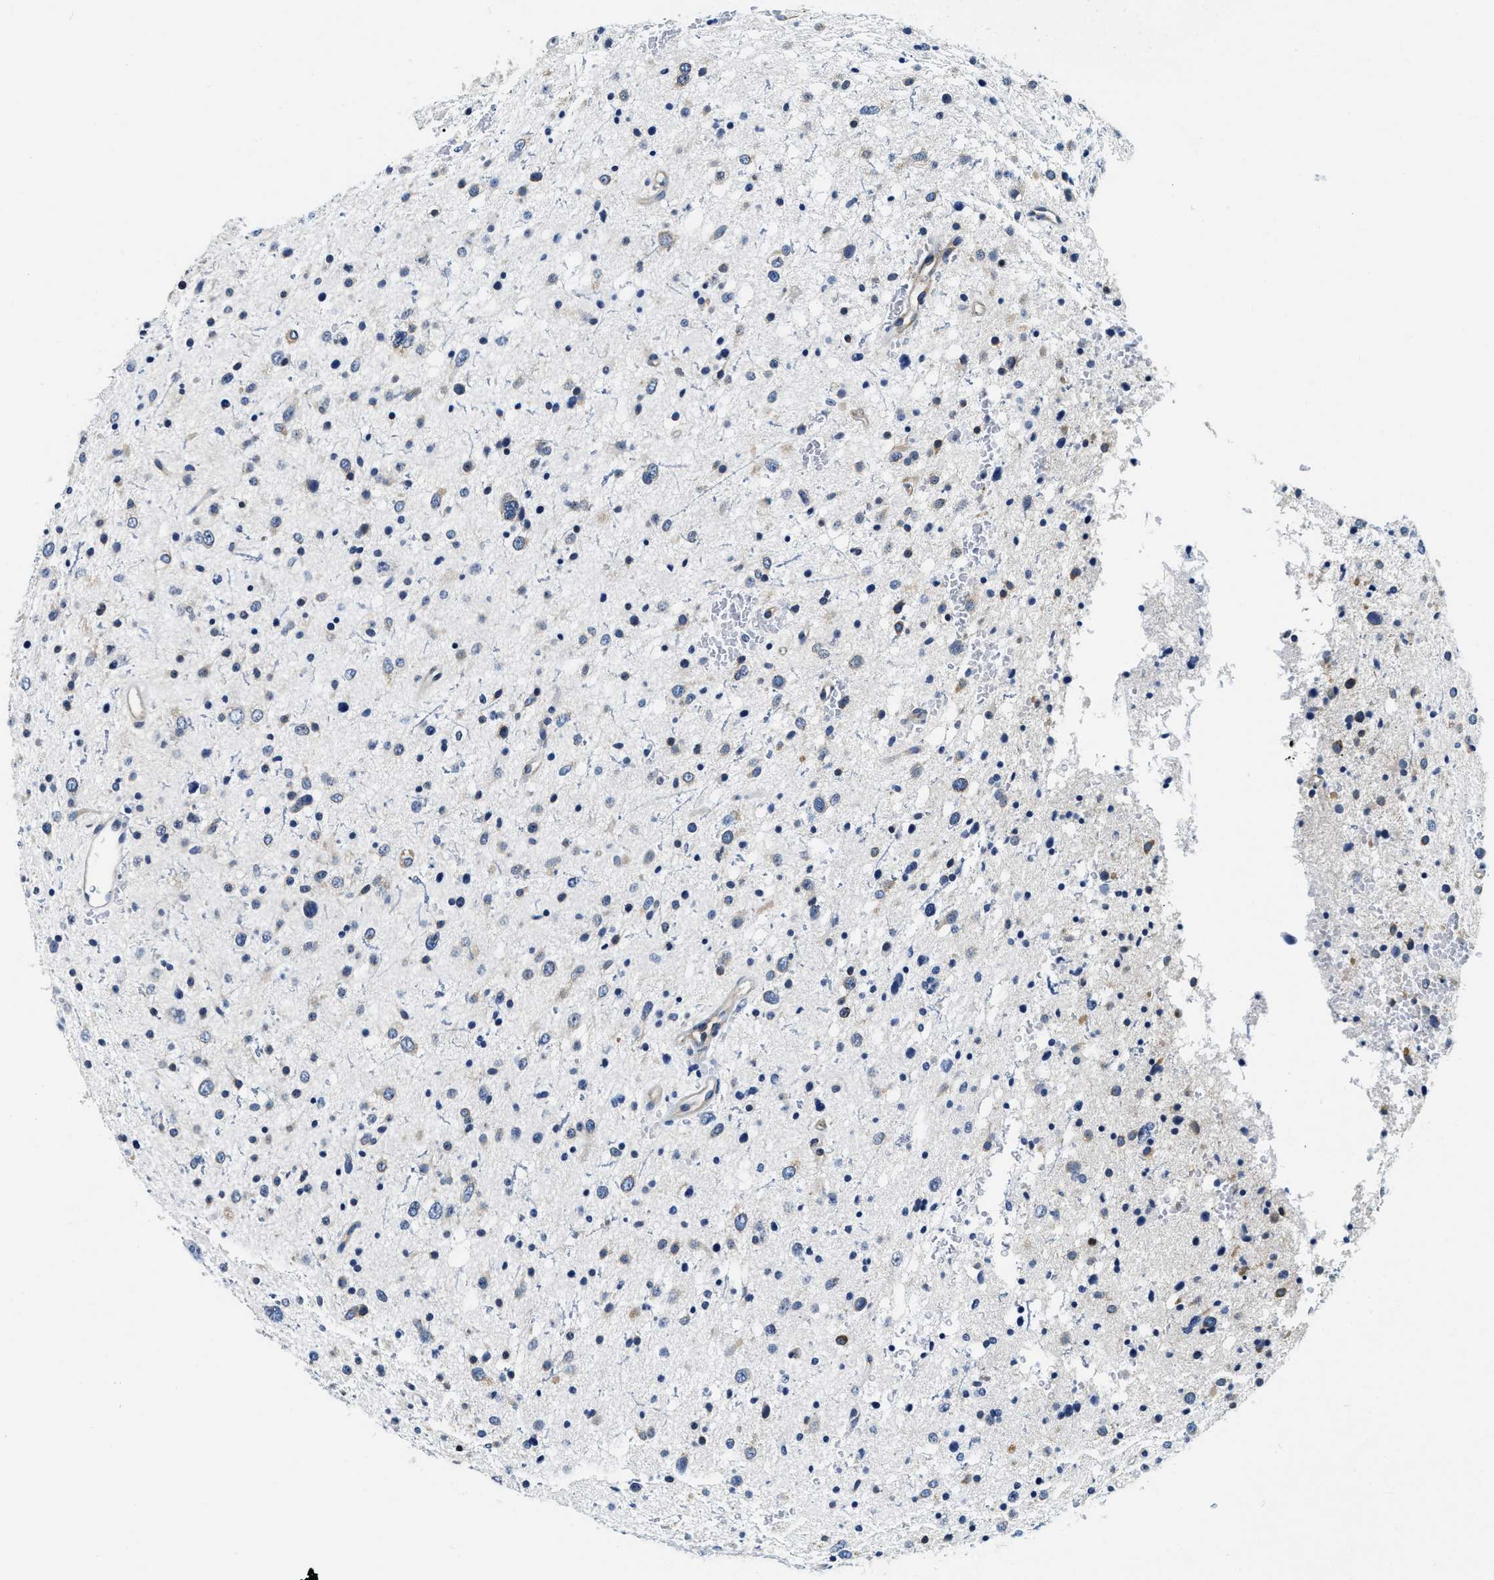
{"staining": {"intensity": "weak", "quantity": "<25%", "location": "cytoplasmic/membranous"}, "tissue": "glioma", "cell_type": "Tumor cells", "image_type": "cancer", "snomed": [{"axis": "morphology", "description": "Glioma, malignant, Low grade"}, {"axis": "topography", "description": "Brain"}], "caption": "The micrograph demonstrates no staining of tumor cells in glioma.", "gene": "EIF2AK2", "patient": {"sex": "female", "age": 37}}